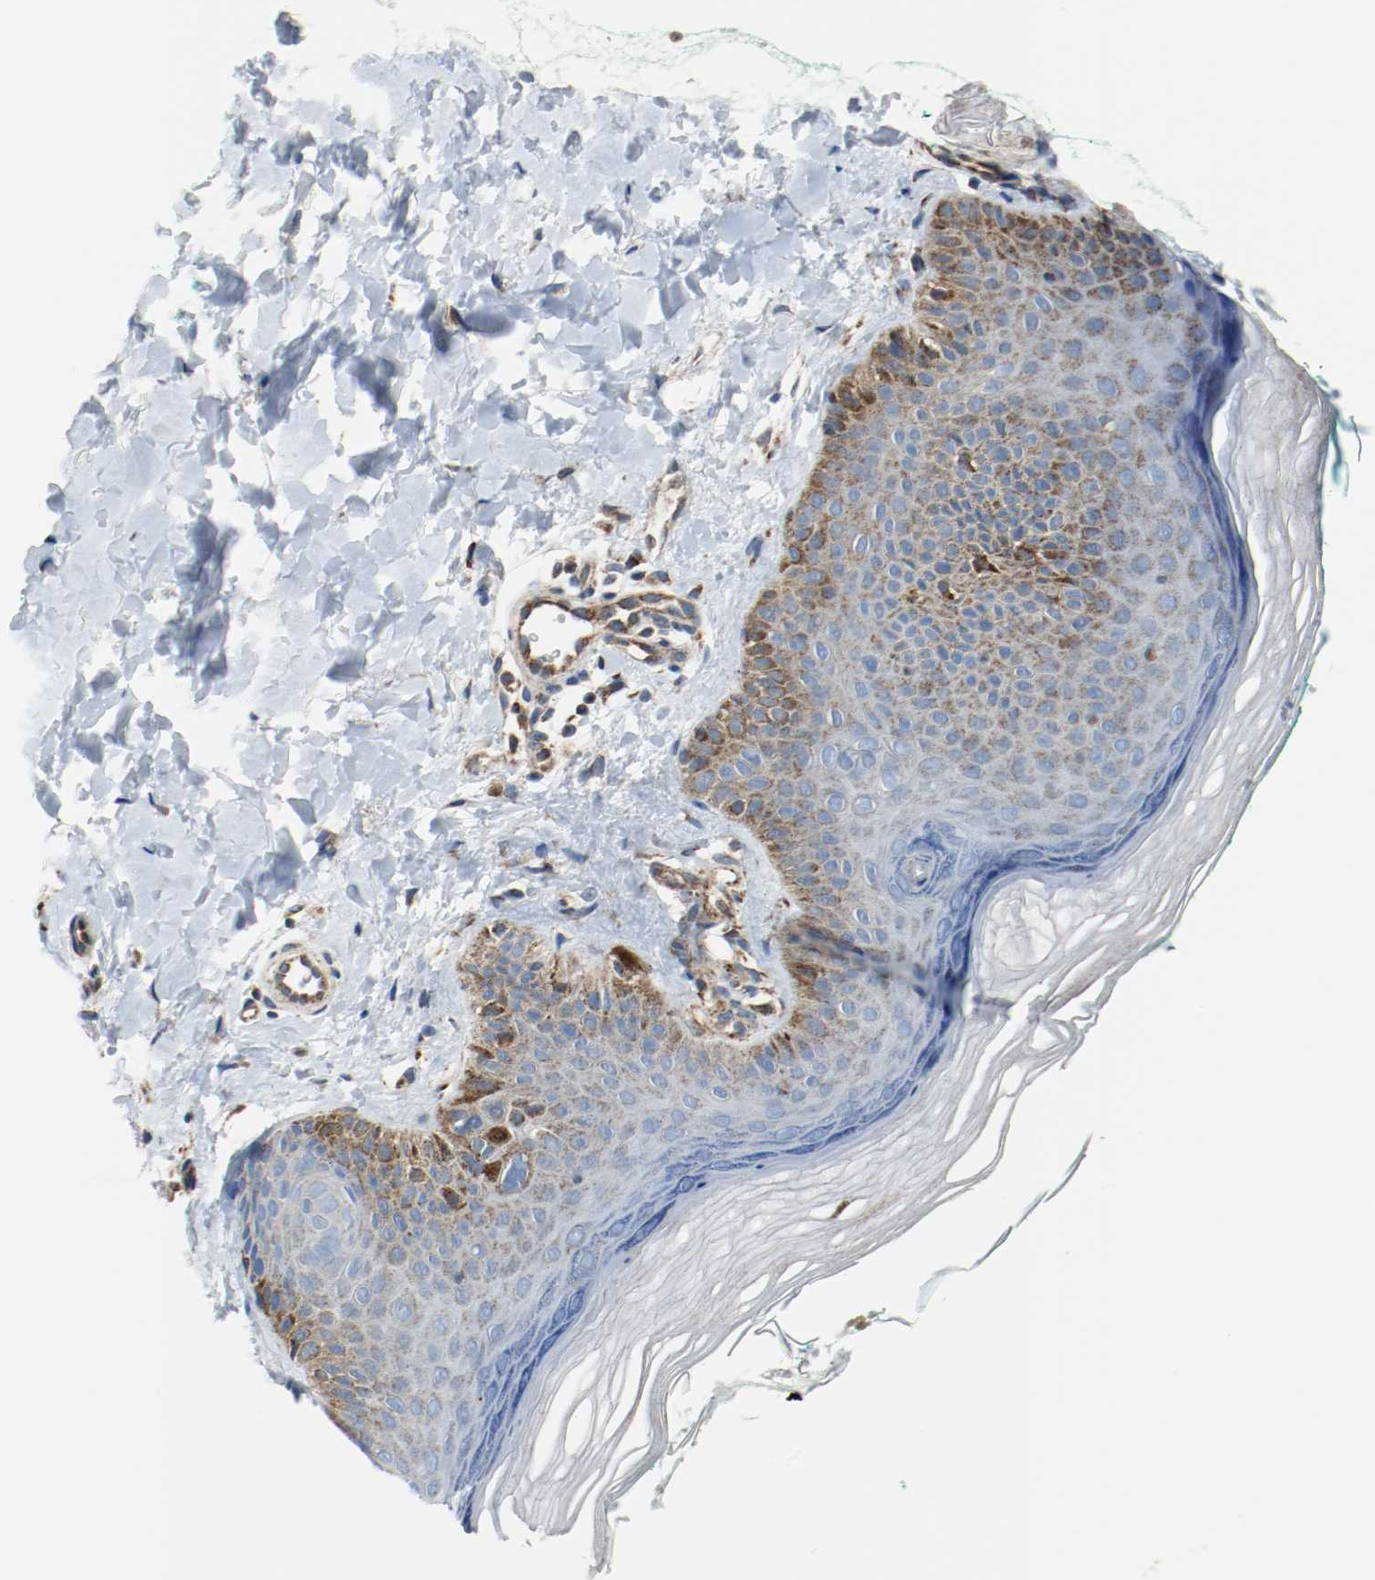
{"staining": {"intensity": "moderate", "quantity": ">75%", "location": "cytoplasmic/membranous"}, "tissue": "skin", "cell_type": "Fibroblasts", "image_type": "normal", "snomed": [{"axis": "morphology", "description": "Normal tissue, NOS"}, {"axis": "topography", "description": "Skin"}], "caption": "Fibroblasts display medium levels of moderate cytoplasmic/membranous positivity in approximately >75% of cells in normal skin. The protein of interest is shown in brown color, while the nuclei are stained blue.", "gene": "TXNRD1", "patient": {"sex": "male", "age": 26}}